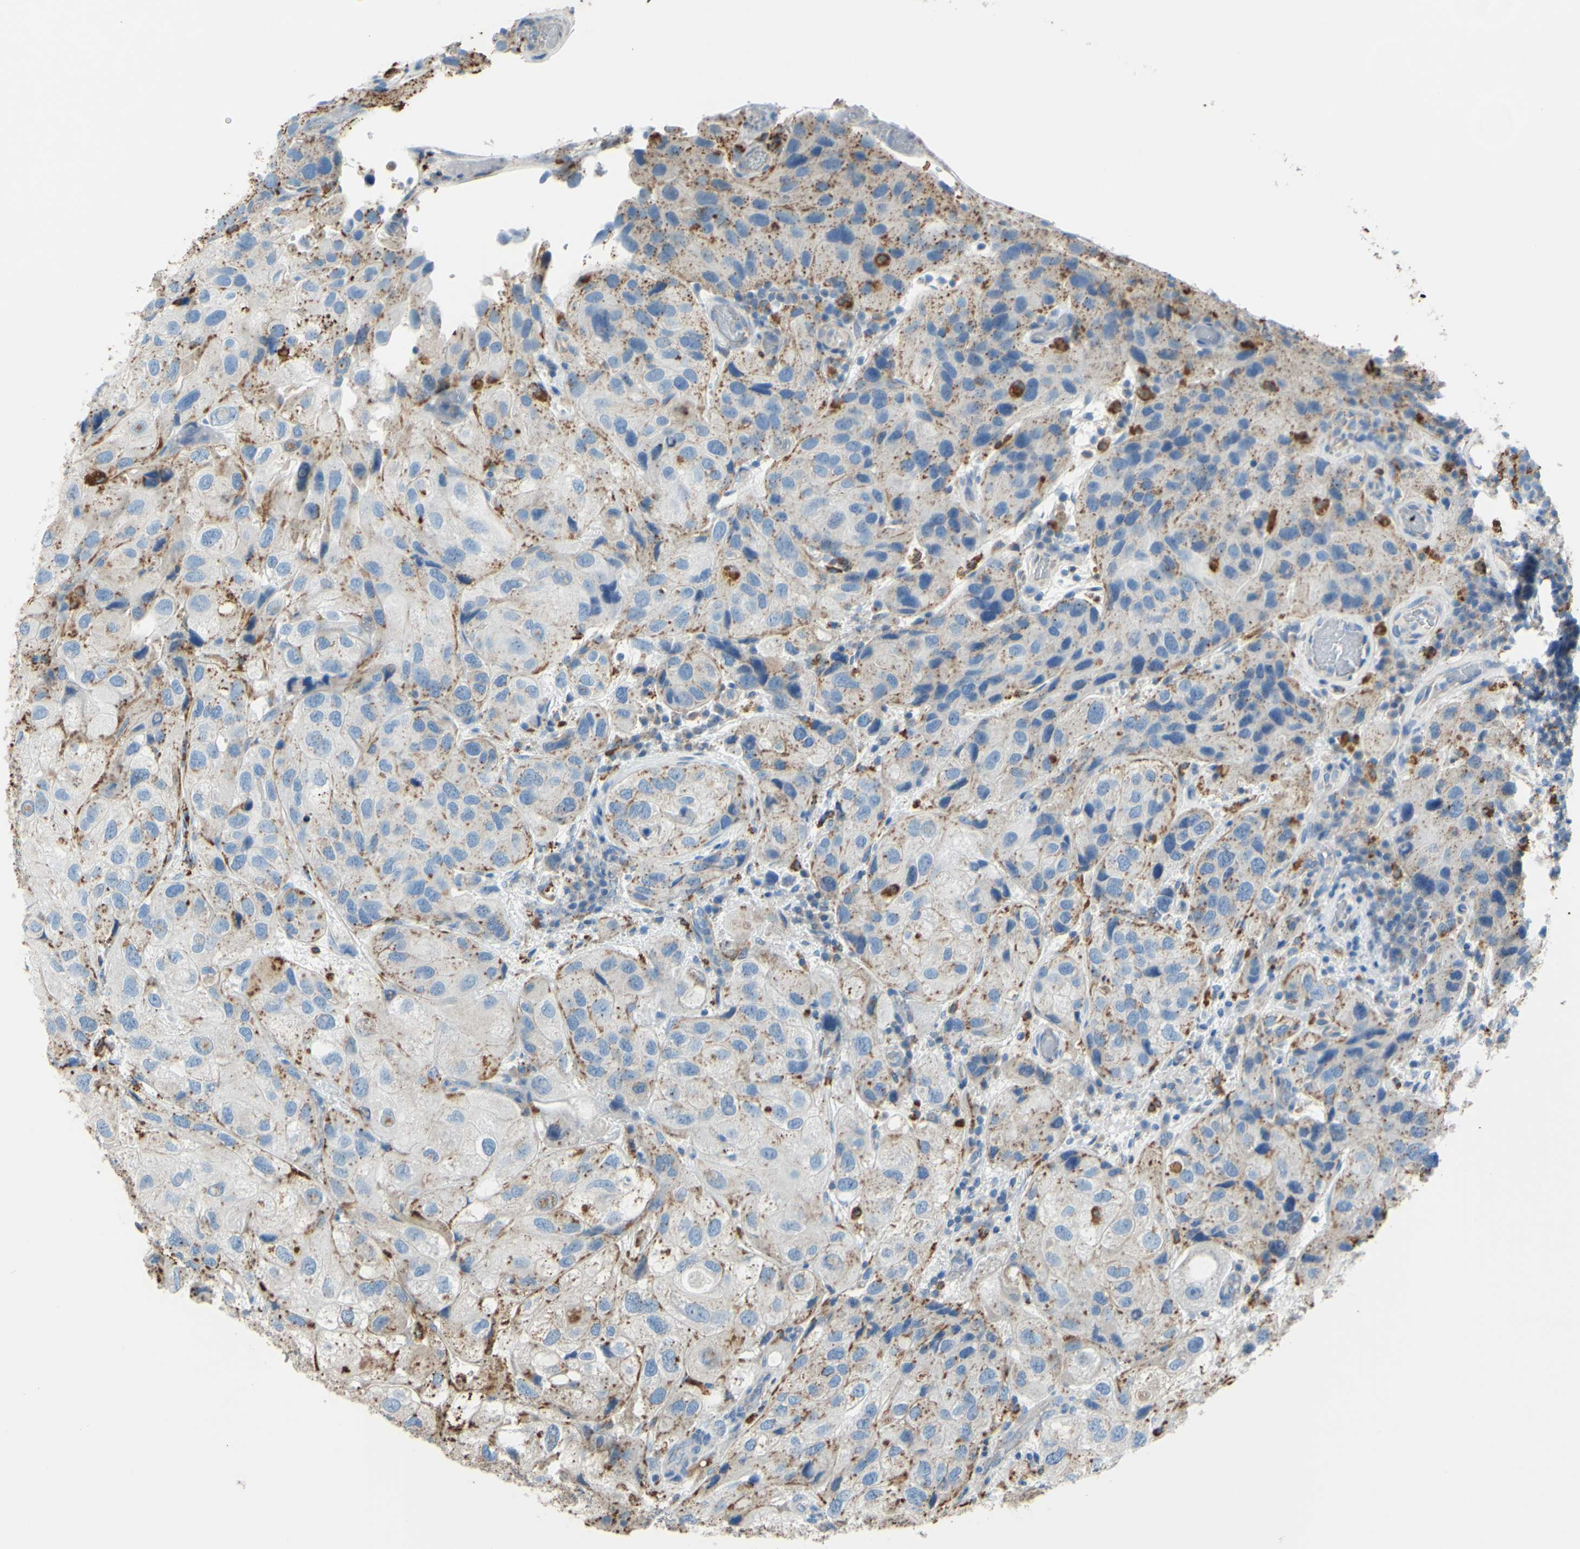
{"staining": {"intensity": "moderate", "quantity": "<25%", "location": "cytoplasmic/membranous"}, "tissue": "urothelial cancer", "cell_type": "Tumor cells", "image_type": "cancer", "snomed": [{"axis": "morphology", "description": "Urothelial carcinoma, High grade"}, {"axis": "topography", "description": "Urinary bladder"}], "caption": "Approximately <25% of tumor cells in human urothelial cancer exhibit moderate cytoplasmic/membranous protein staining as visualized by brown immunohistochemical staining.", "gene": "CTSD", "patient": {"sex": "female", "age": 64}}